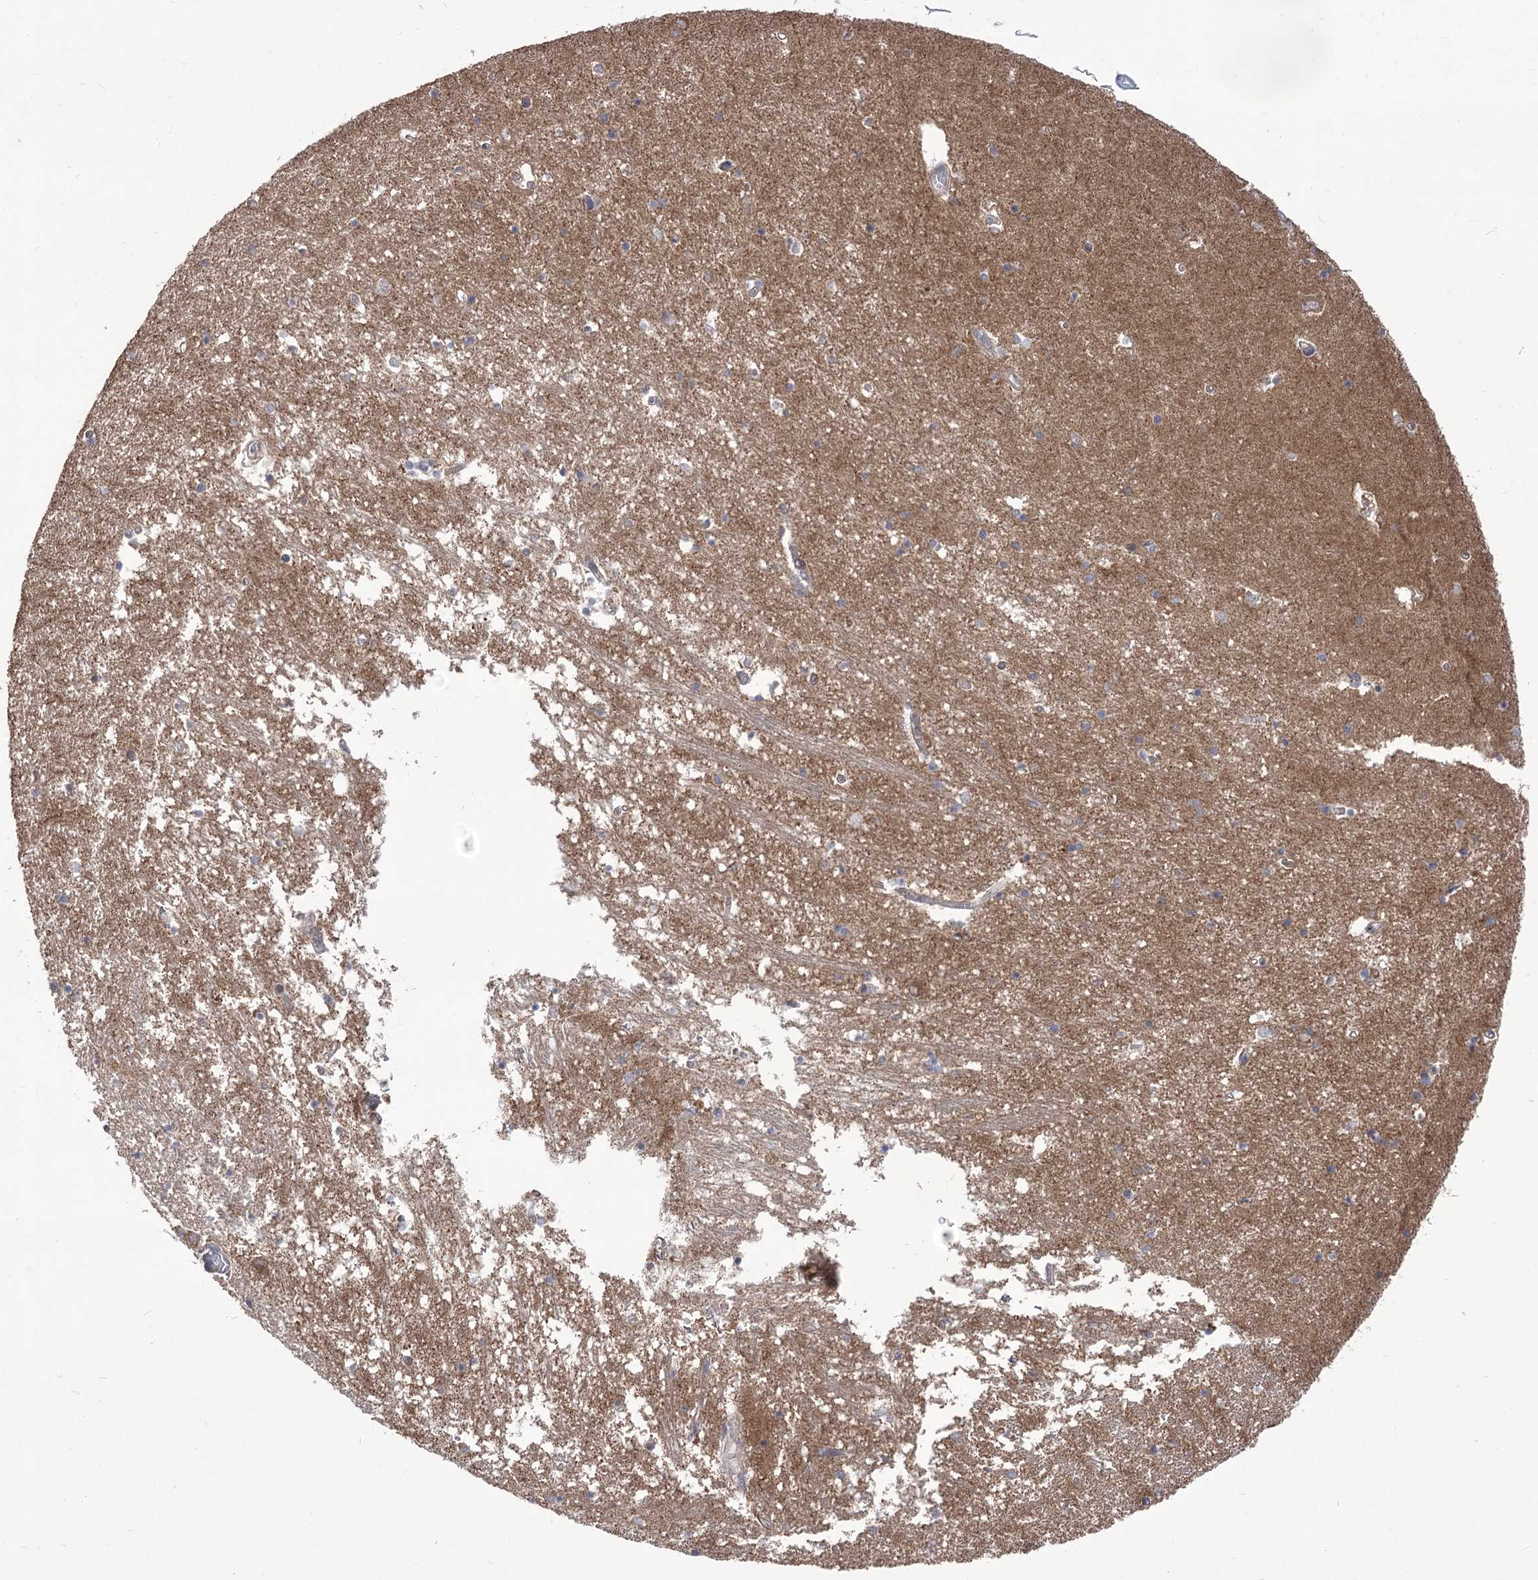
{"staining": {"intensity": "weak", "quantity": "<25%", "location": "cytoplasmic/membranous"}, "tissue": "hippocampus", "cell_type": "Glial cells", "image_type": "normal", "snomed": [{"axis": "morphology", "description": "Normal tissue, NOS"}, {"axis": "topography", "description": "Hippocampus"}], "caption": "DAB (3,3'-diaminobenzidine) immunohistochemical staining of benign human hippocampus displays no significant expression in glial cells. (Brightfield microscopy of DAB IHC at high magnification).", "gene": "XYLB", "patient": {"sex": "male", "age": 70}}